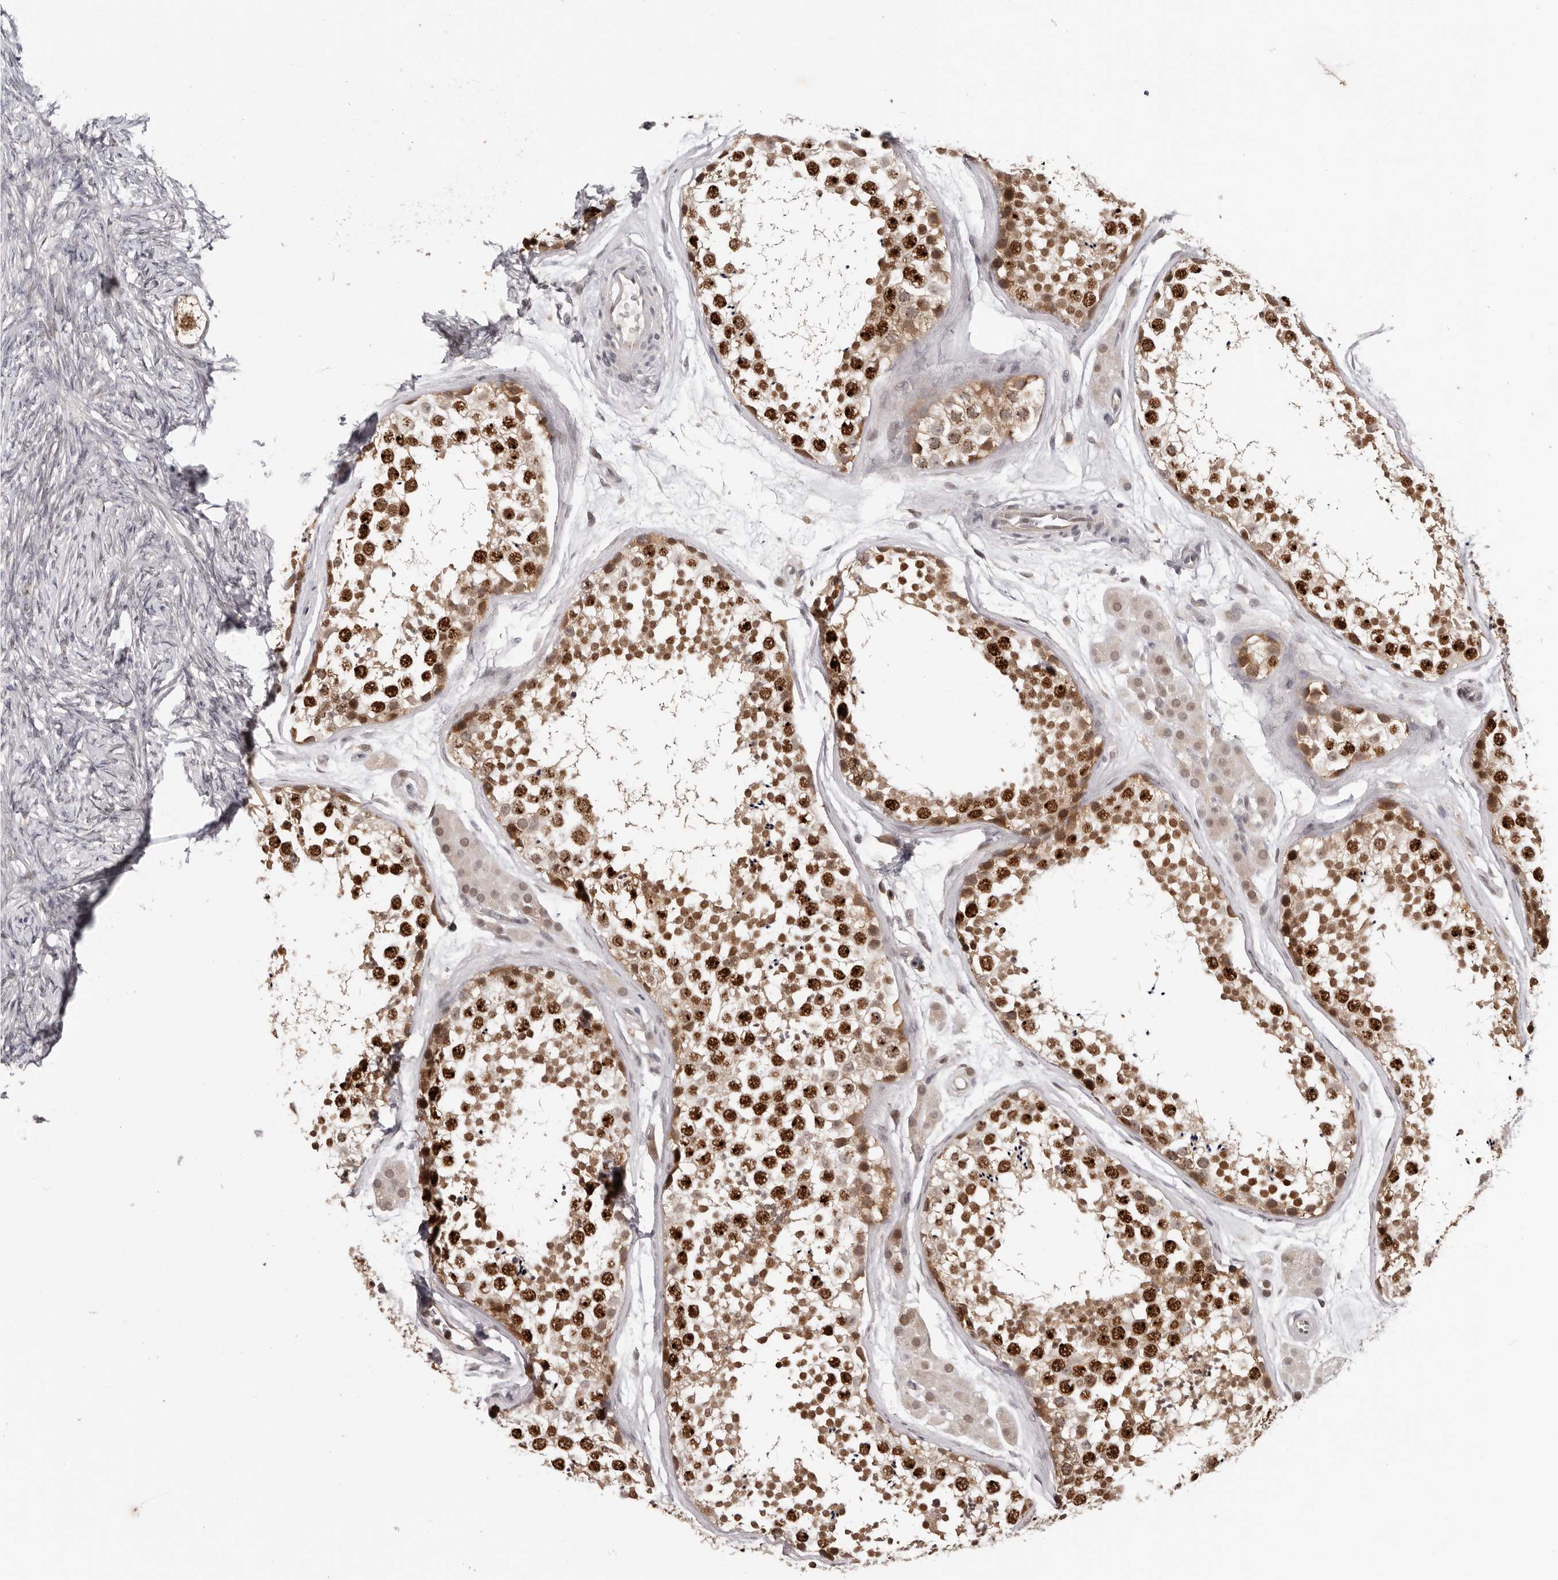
{"staining": {"intensity": "strong", "quantity": ">75%", "location": "nuclear"}, "tissue": "testis", "cell_type": "Cells in seminiferous ducts", "image_type": "normal", "snomed": [{"axis": "morphology", "description": "Normal tissue, NOS"}, {"axis": "topography", "description": "Testis"}], "caption": "Approximately >75% of cells in seminiferous ducts in unremarkable testis demonstrate strong nuclear protein staining as visualized by brown immunohistochemical staining.", "gene": "TBX5", "patient": {"sex": "male", "age": 56}}